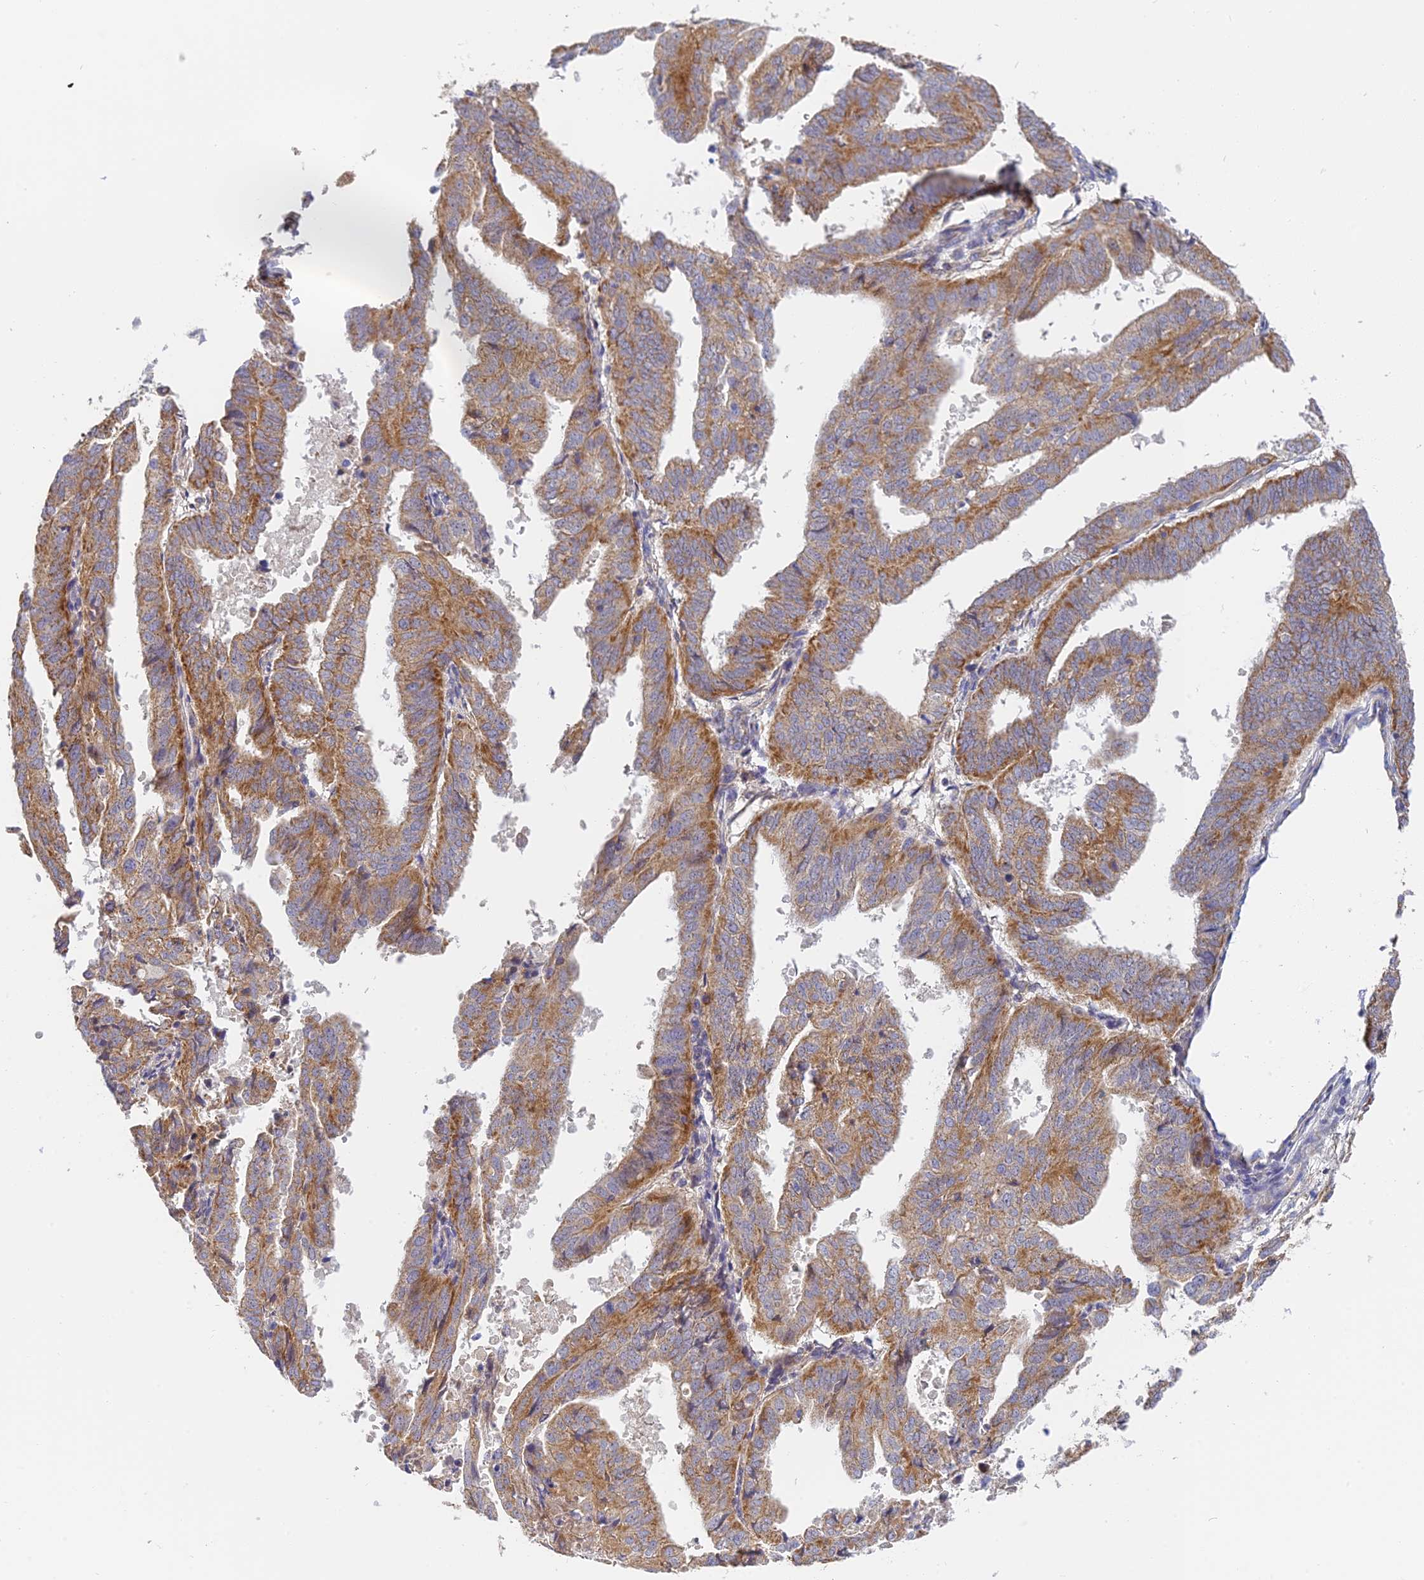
{"staining": {"intensity": "moderate", "quantity": ">75%", "location": "cytoplasmic/membranous"}, "tissue": "endometrial cancer", "cell_type": "Tumor cells", "image_type": "cancer", "snomed": [{"axis": "morphology", "description": "Adenocarcinoma, NOS"}, {"axis": "topography", "description": "Uterus"}], "caption": "This is a photomicrograph of immunohistochemistry (IHC) staining of endometrial cancer (adenocarcinoma), which shows moderate staining in the cytoplasmic/membranous of tumor cells.", "gene": "MRPL15", "patient": {"sex": "female", "age": 77}}